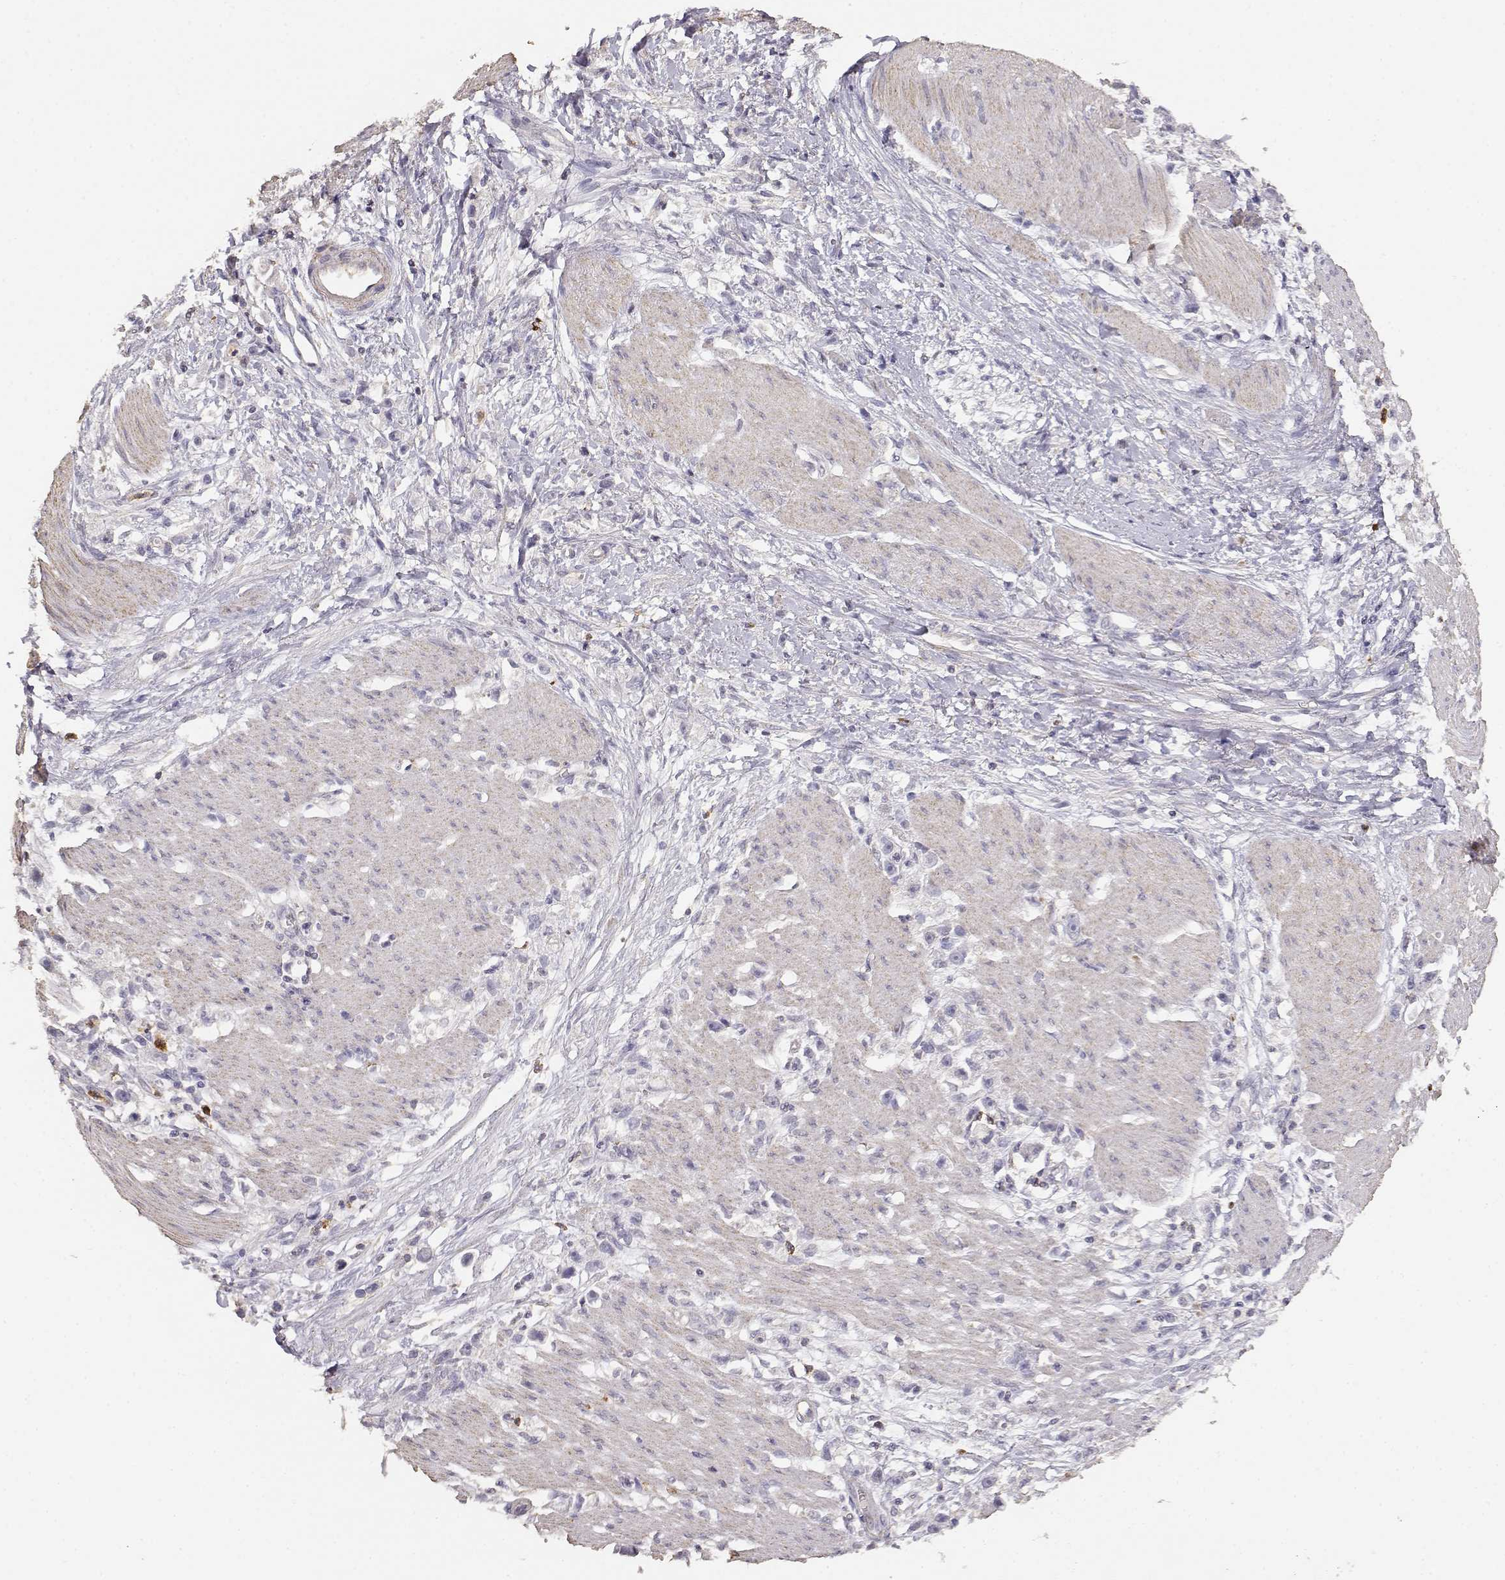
{"staining": {"intensity": "negative", "quantity": "none", "location": "none"}, "tissue": "stomach cancer", "cell_type": "Tumor cells", "image_type": "cancer", "snomed": [{"axis": "morphology", "description": "Adenocarcinoma, NOS"}, {"axis": "topography", "description": "Stomach"}], "caption": "A histopathology image of stomach adenocarcinoma stained for a protein displays no brown staining in tumor cells.", "gene": "TNFRSF10C", "patient": {"sex": "female", "age": 59}}